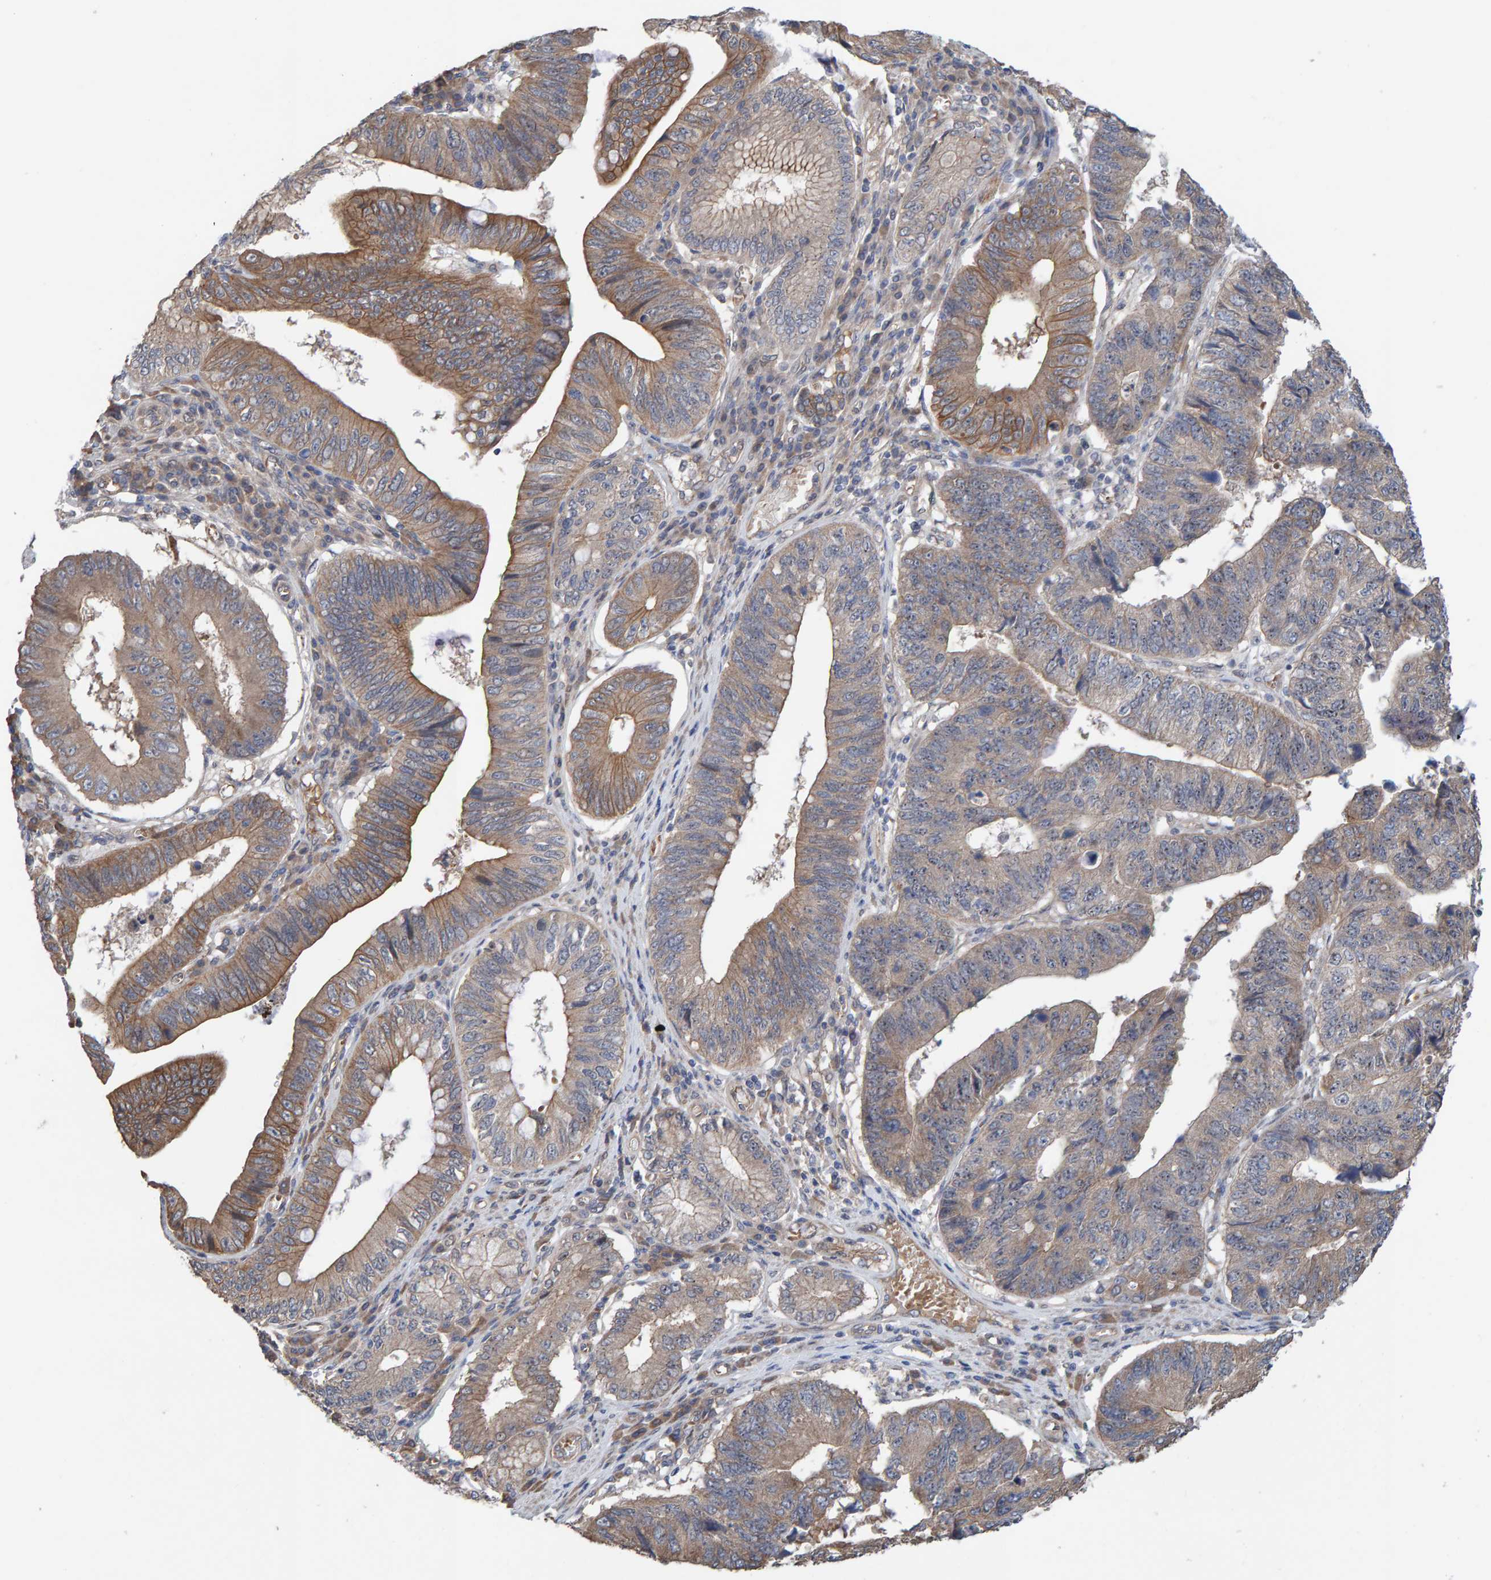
{"staining": {"intensity": "moderate", "quantity": ">75%", "location": "cytoplasmic/membranous"}, "tissue": "stomach cancer", "cell_type": "Tumor cells", "image_type": "cancer", "snomed": [{"axis": "morphology", "description": "Adenocarcinoma, NOS"}, {"axis": "topography", "description": "Stomach"}], "caption": "Stomach cancer stained with DAB immunohistochemistry shows medium levels of moderate cytoplasmic/membranous expression in about >75% of tumor cells.", "gene": "LRSAM1", "patient": {"sex": "male", "age": 59}}